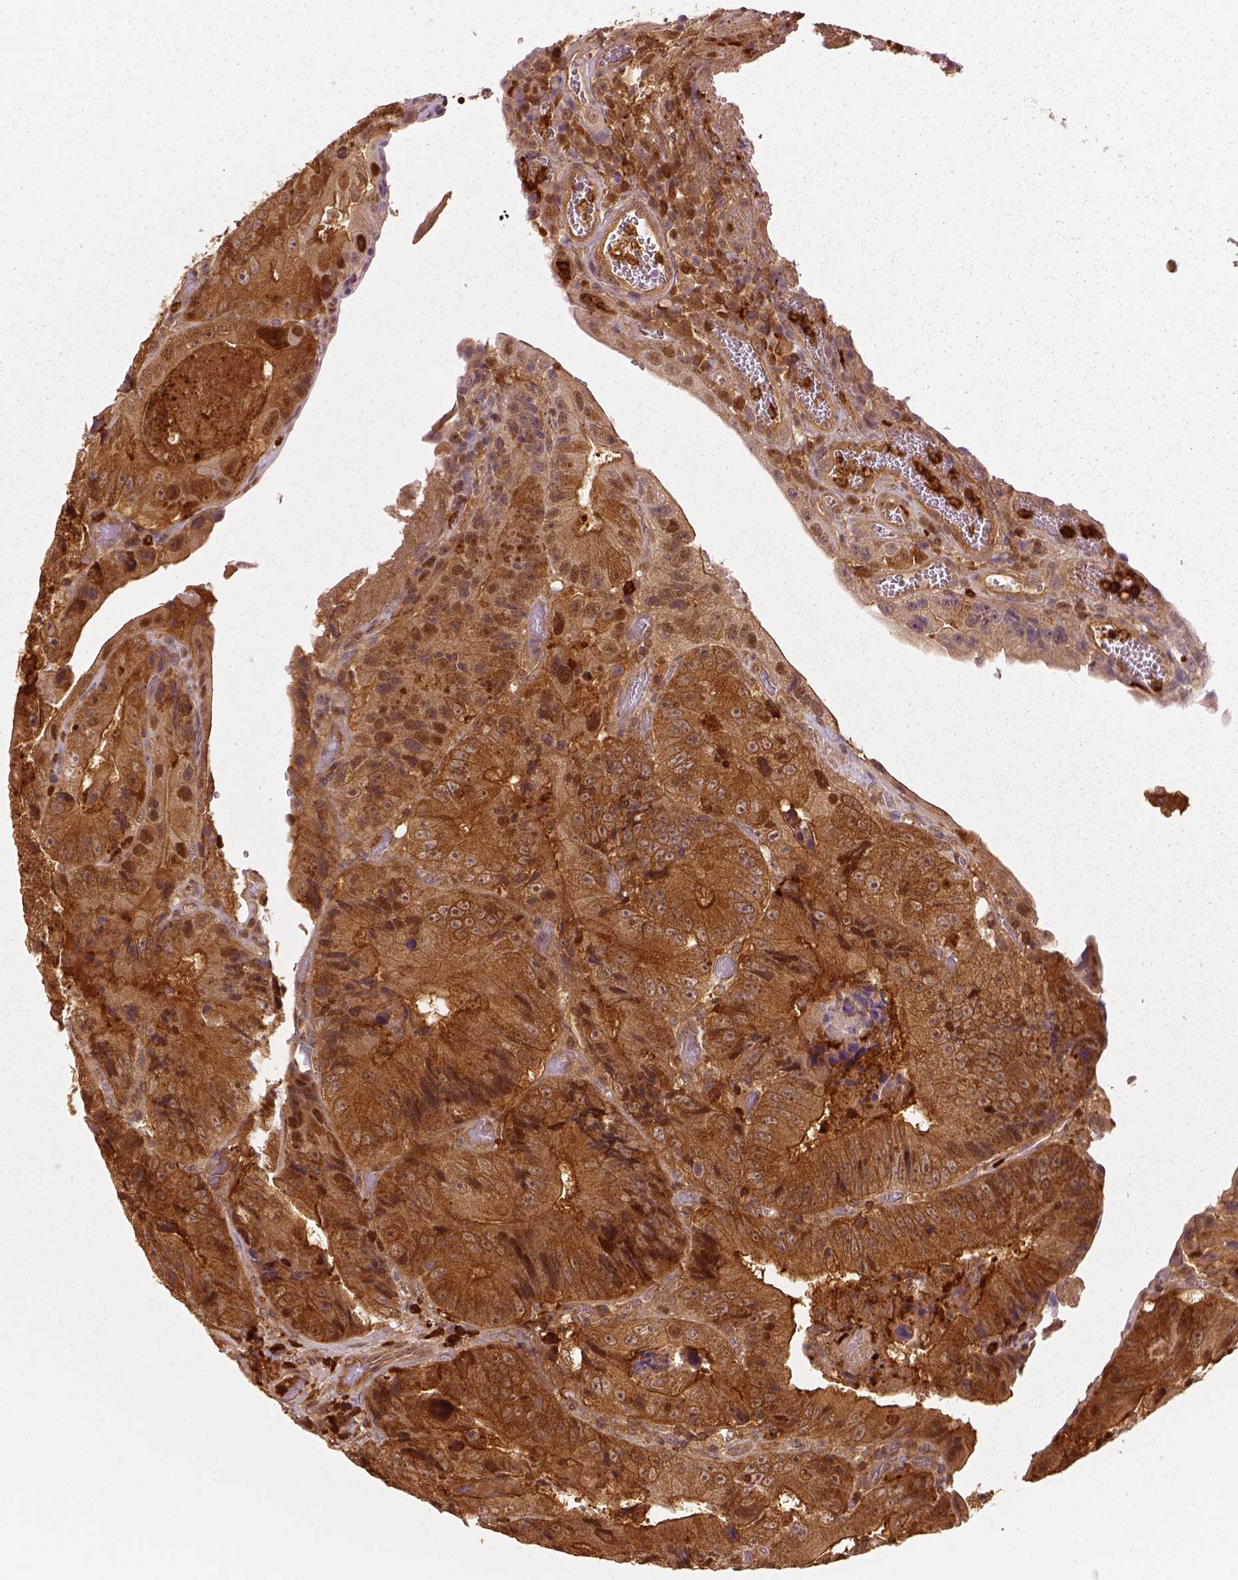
{"staining": {"intensity": "strong", "quantity": ">75%", "location": "cytoplasmic/membranous"}, "tissue": "colorectal cancer", "cell_type": "Tumor cells", "image_type": "cancer", "snomed": [{"axis": "morphology", "description": "Adenocarcinoma, NOS"}, {"axis": "topography", "description": "Colon"}], "caption": "Immunohistochemistry histopathology image of neoplastic tissue: adenocarcinoma (colorectal) stained using IHC exhibits high levels of strong protein expression localized specifically in the cytoplasmic/membranous of tumor cells, appearing as a cytoplasmic/membranous brown color.", "gene": "GPI", "patient": {"sex": "female", "age": 86}}